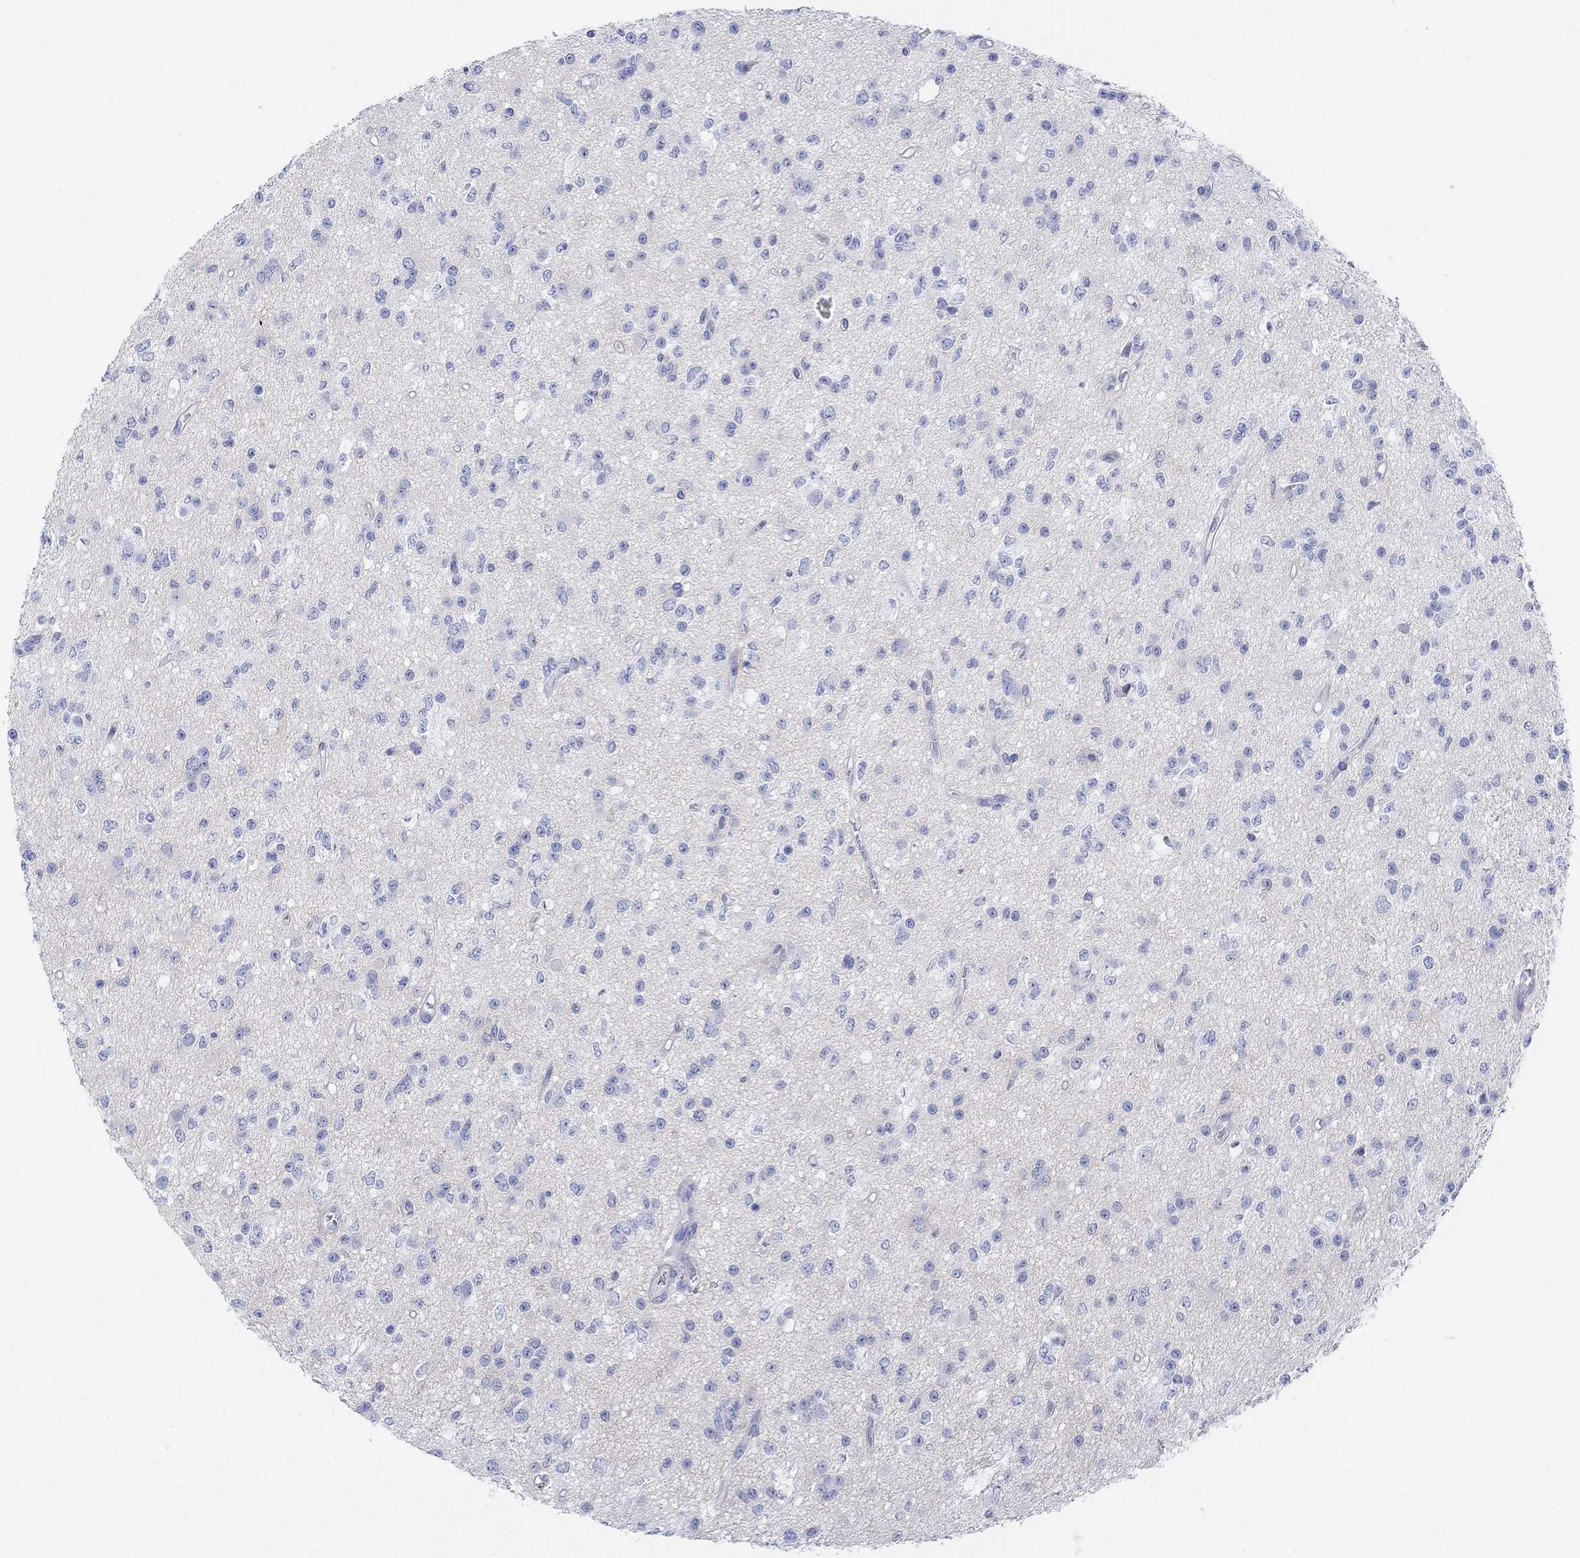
{"staining": {"intensity": "negative", "quantity": "none", "location": "none"}, "tissue": "glioma", "cell_type": "Tumor cells", "image_type": "cancer", "snomed": [{"axis": "morphology", "description": "Glioma, malignant, Low grade"}, {"axis": "topography", "description": "Brain"}], "caption": "Immunohistochemistry (IHC) histopathology image of human malignant low-grade glioma stained for a protein (brown), which demonstrates no expression in tumor cells.", "gene": "GNG13", "patient": {"sex": "female", "age": 45}}